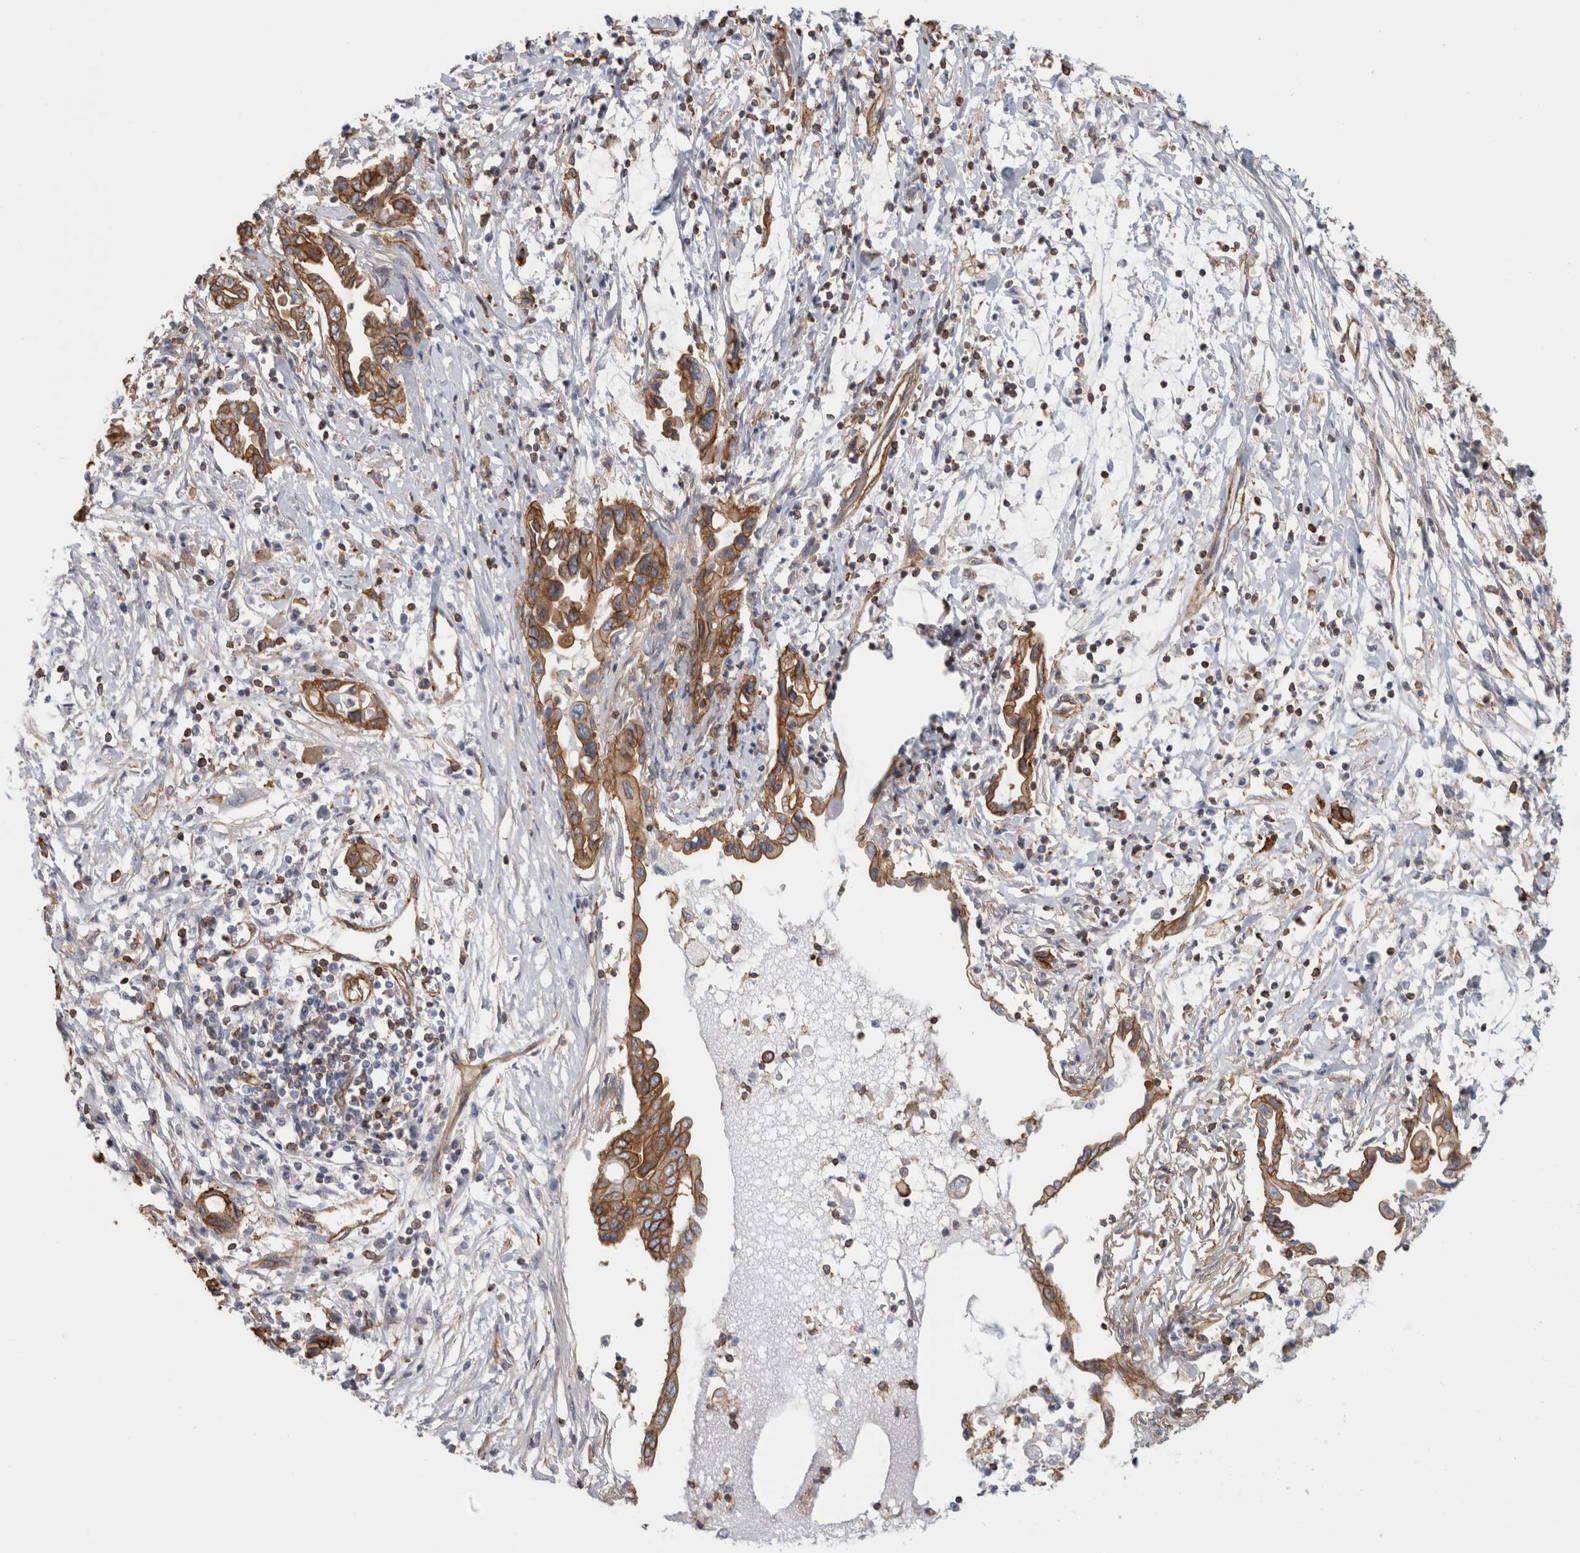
{"staining": {"intensity": "moderate", "quantity": ">75%", "location": "cytoplasmic/membranous"}, "tissue": "pancreatic cancer", "cell_type": "Tumor cells", "image_type": "cancer", "snomed": [{"axis": "morphology", "description": "Adenocarcinoma, NOS"}, {"axis": "topography", "description": "Pancreas"}], "caption": "Immunohistochemical staining of human pancreatic cancer (adenocarcinoma) displays moderate cytoplasmic/membranous protein positivity in approximately >75% of tumor cells.", "gene": "AHNAK", "patient": {"sex": "female", "age": 57}}